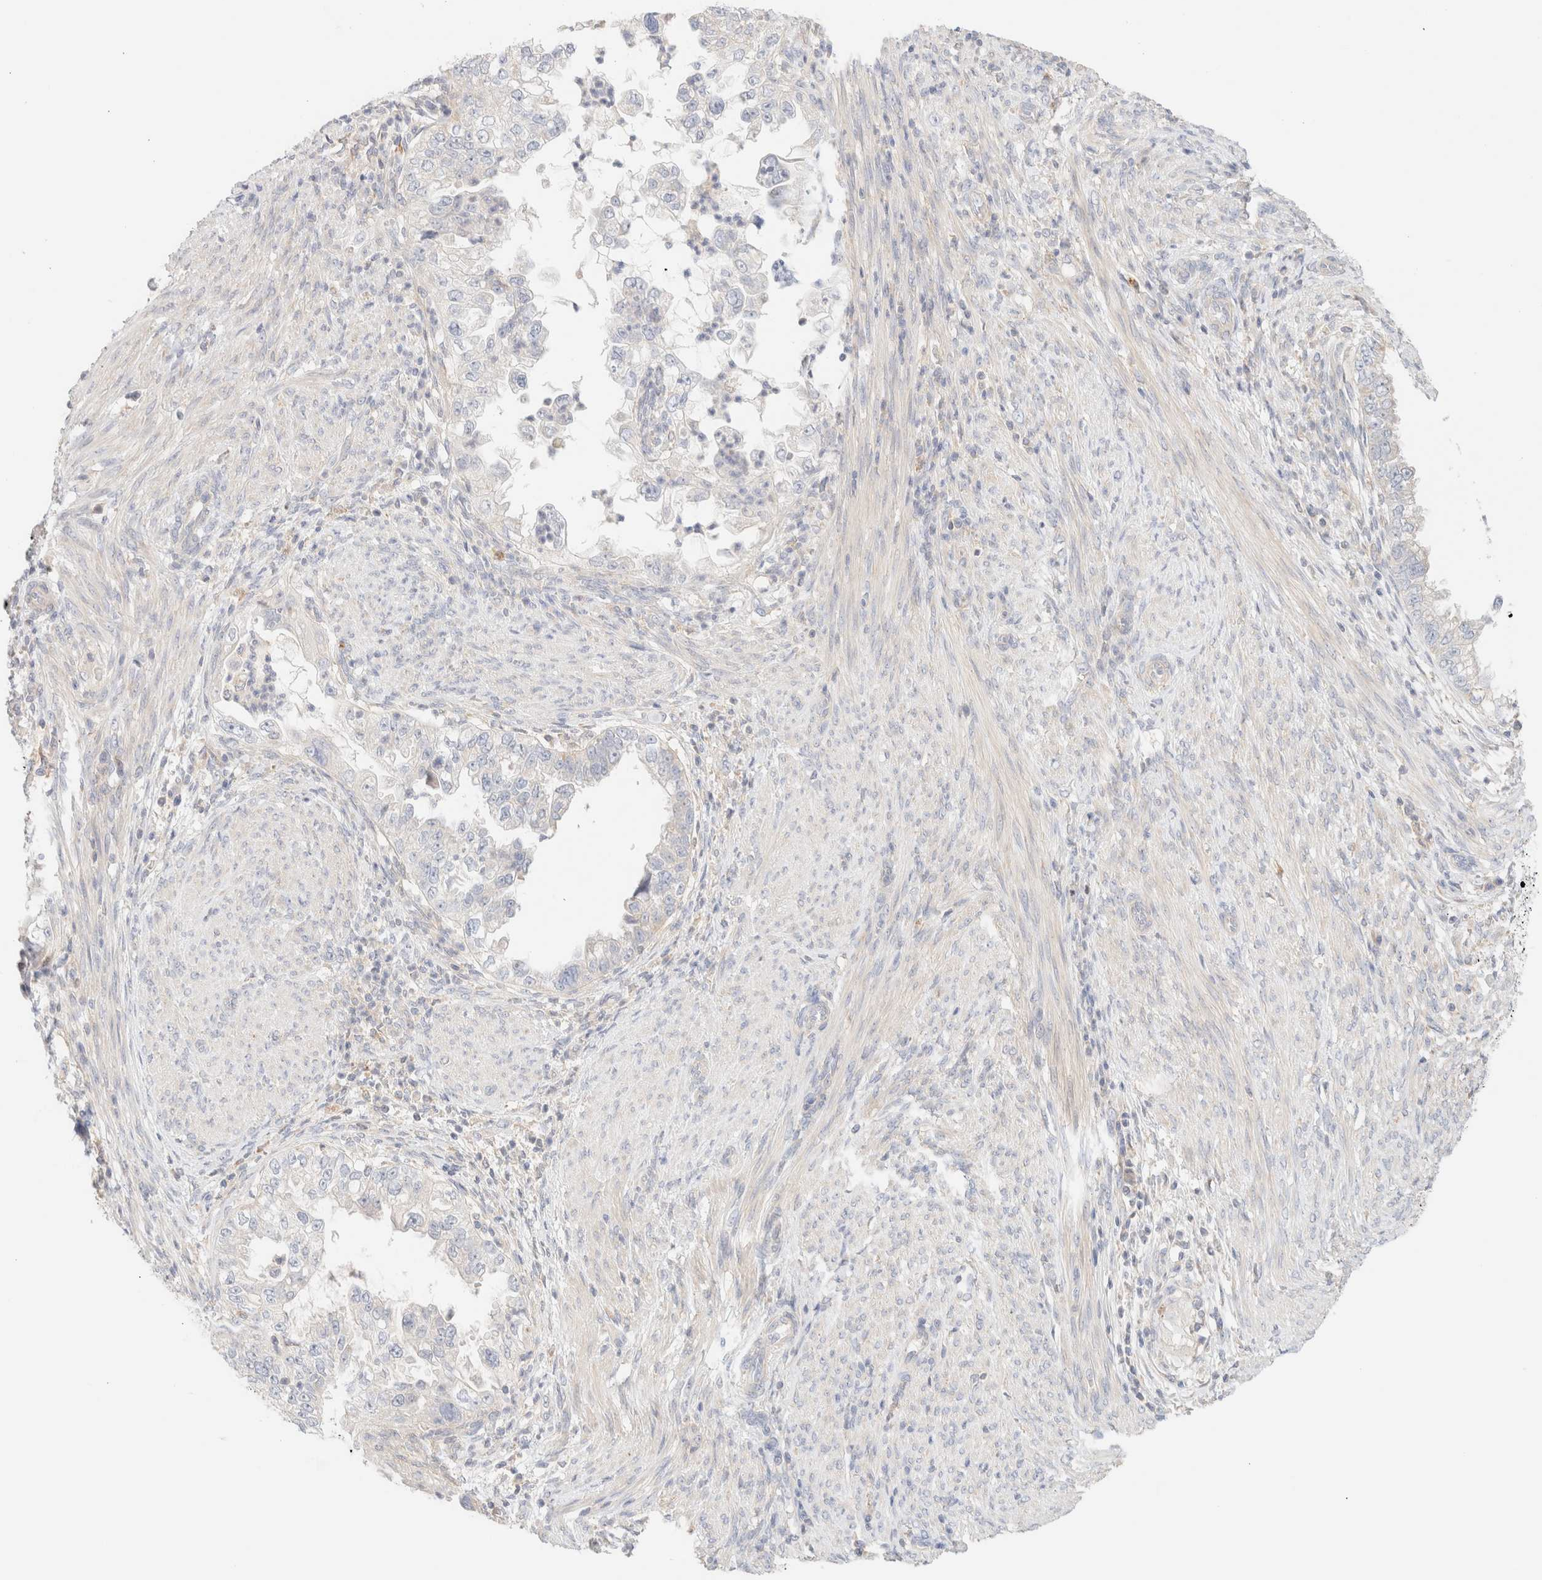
{"staining": {"intensity": "negative", "quantity": "none", "location": "none"}, "tissue": "endometrial cancer", "cell_type": "Tumor cells", "image_type": "cancer", "snomed": [{"axis": "morphology", "description": "Adenocarcinoma, NOS"}, {"axis": "topography", "description": "Endometrium"}], "caption": "An image of human adenocarcinoma (endometrial) is negative for staining in tumor cells.", "gene": "SARM1", "patient": {"sex": "female", "age": 85}}